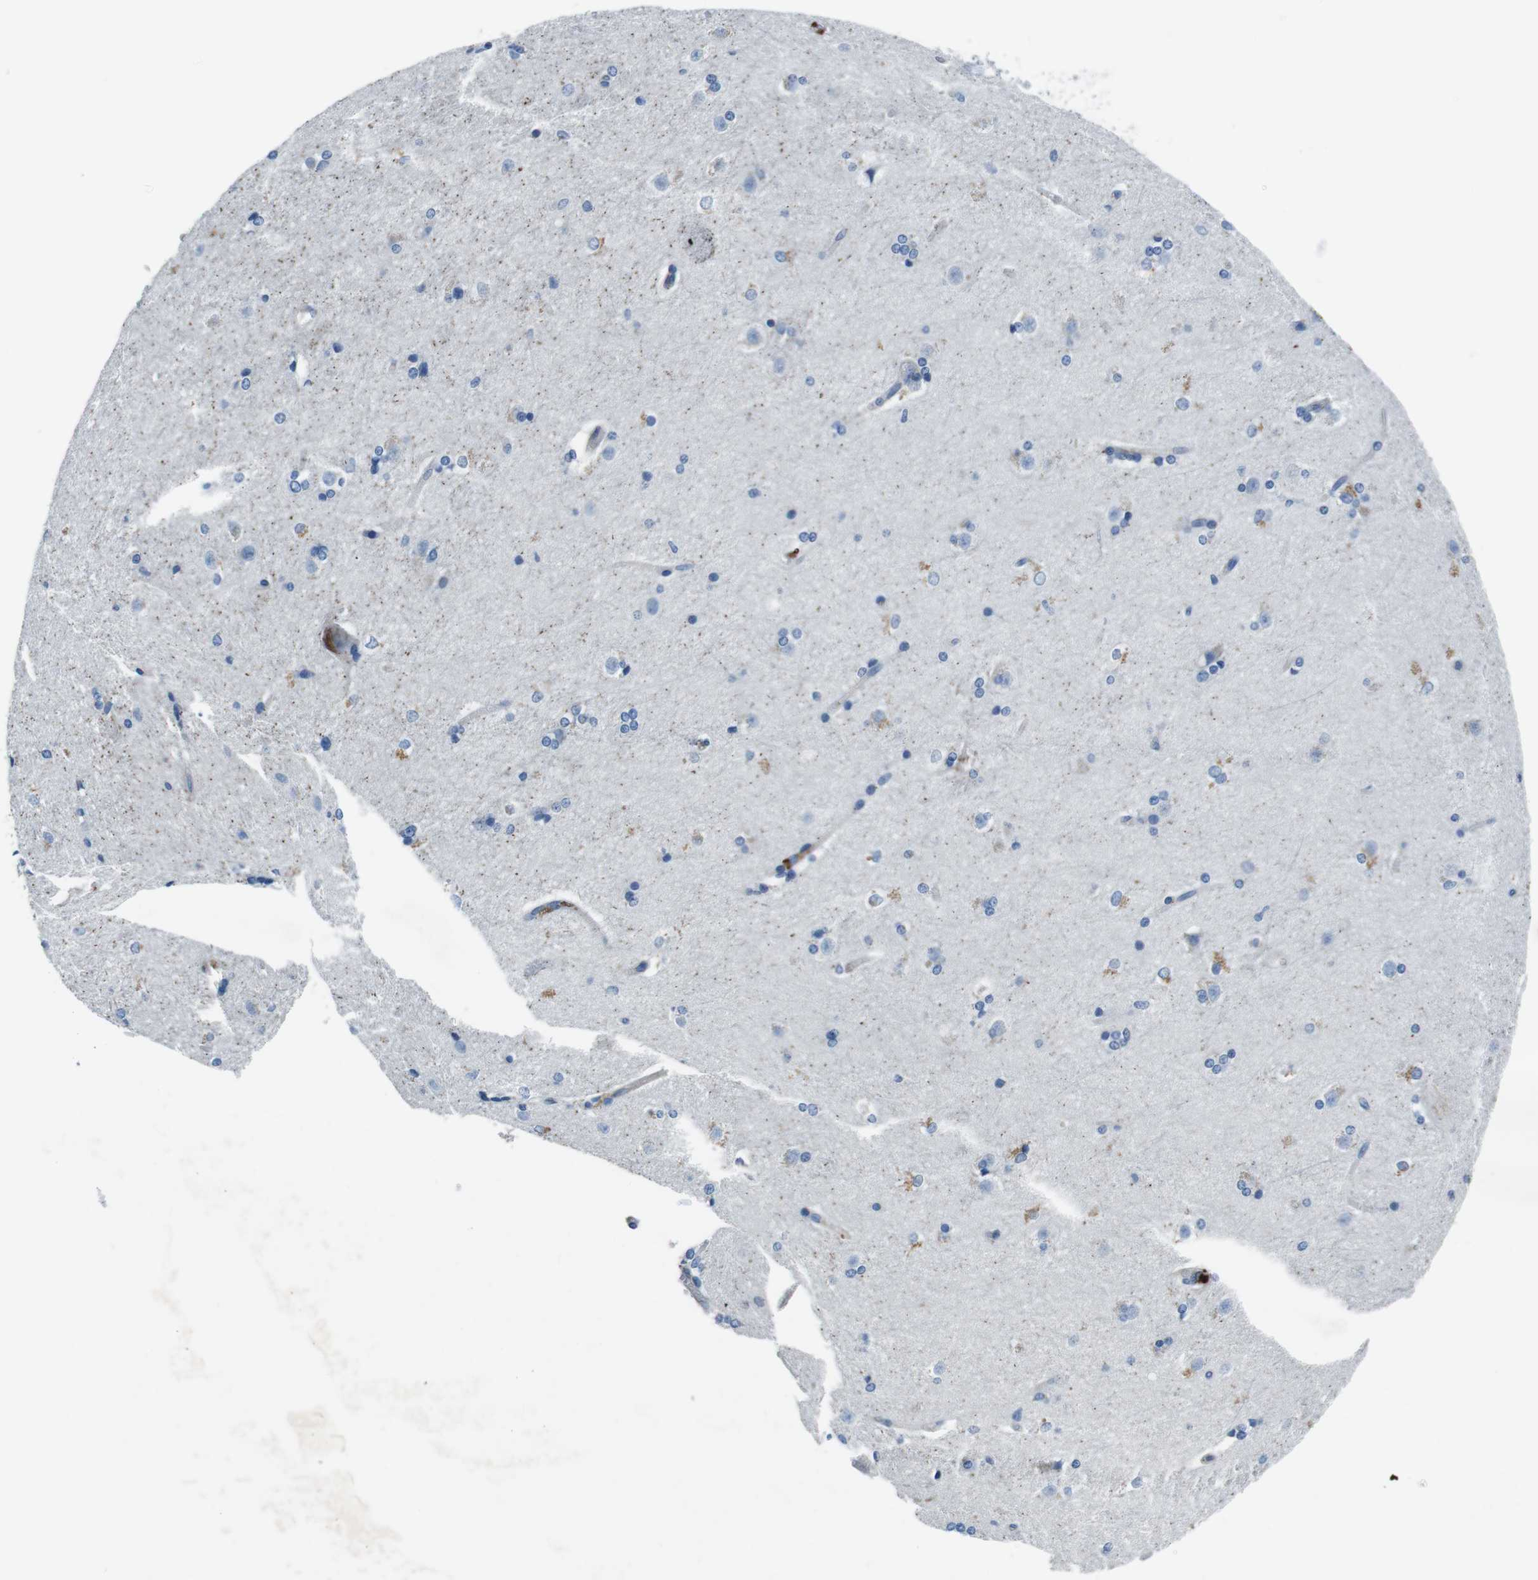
{"staining": {"intensity": "moderate", "quantity": "<25%", "location": "cytoplasmic/membranous"}, "tissue": "caudate", "cell_type": "Glial cells", "image_type": "normal", "snomed": [{"axis": "morphology", "description": "Normal tissue, NOS"}, {"axis": "topography", "description": "Lateral ventricle wall"}], "caption": "Moderate cytoplasmic/membranous positivity is identified in about <25% of glial cells in normal caudate.", "gene": "TULP3", "patient": {"sex": "female", "age": 19}}